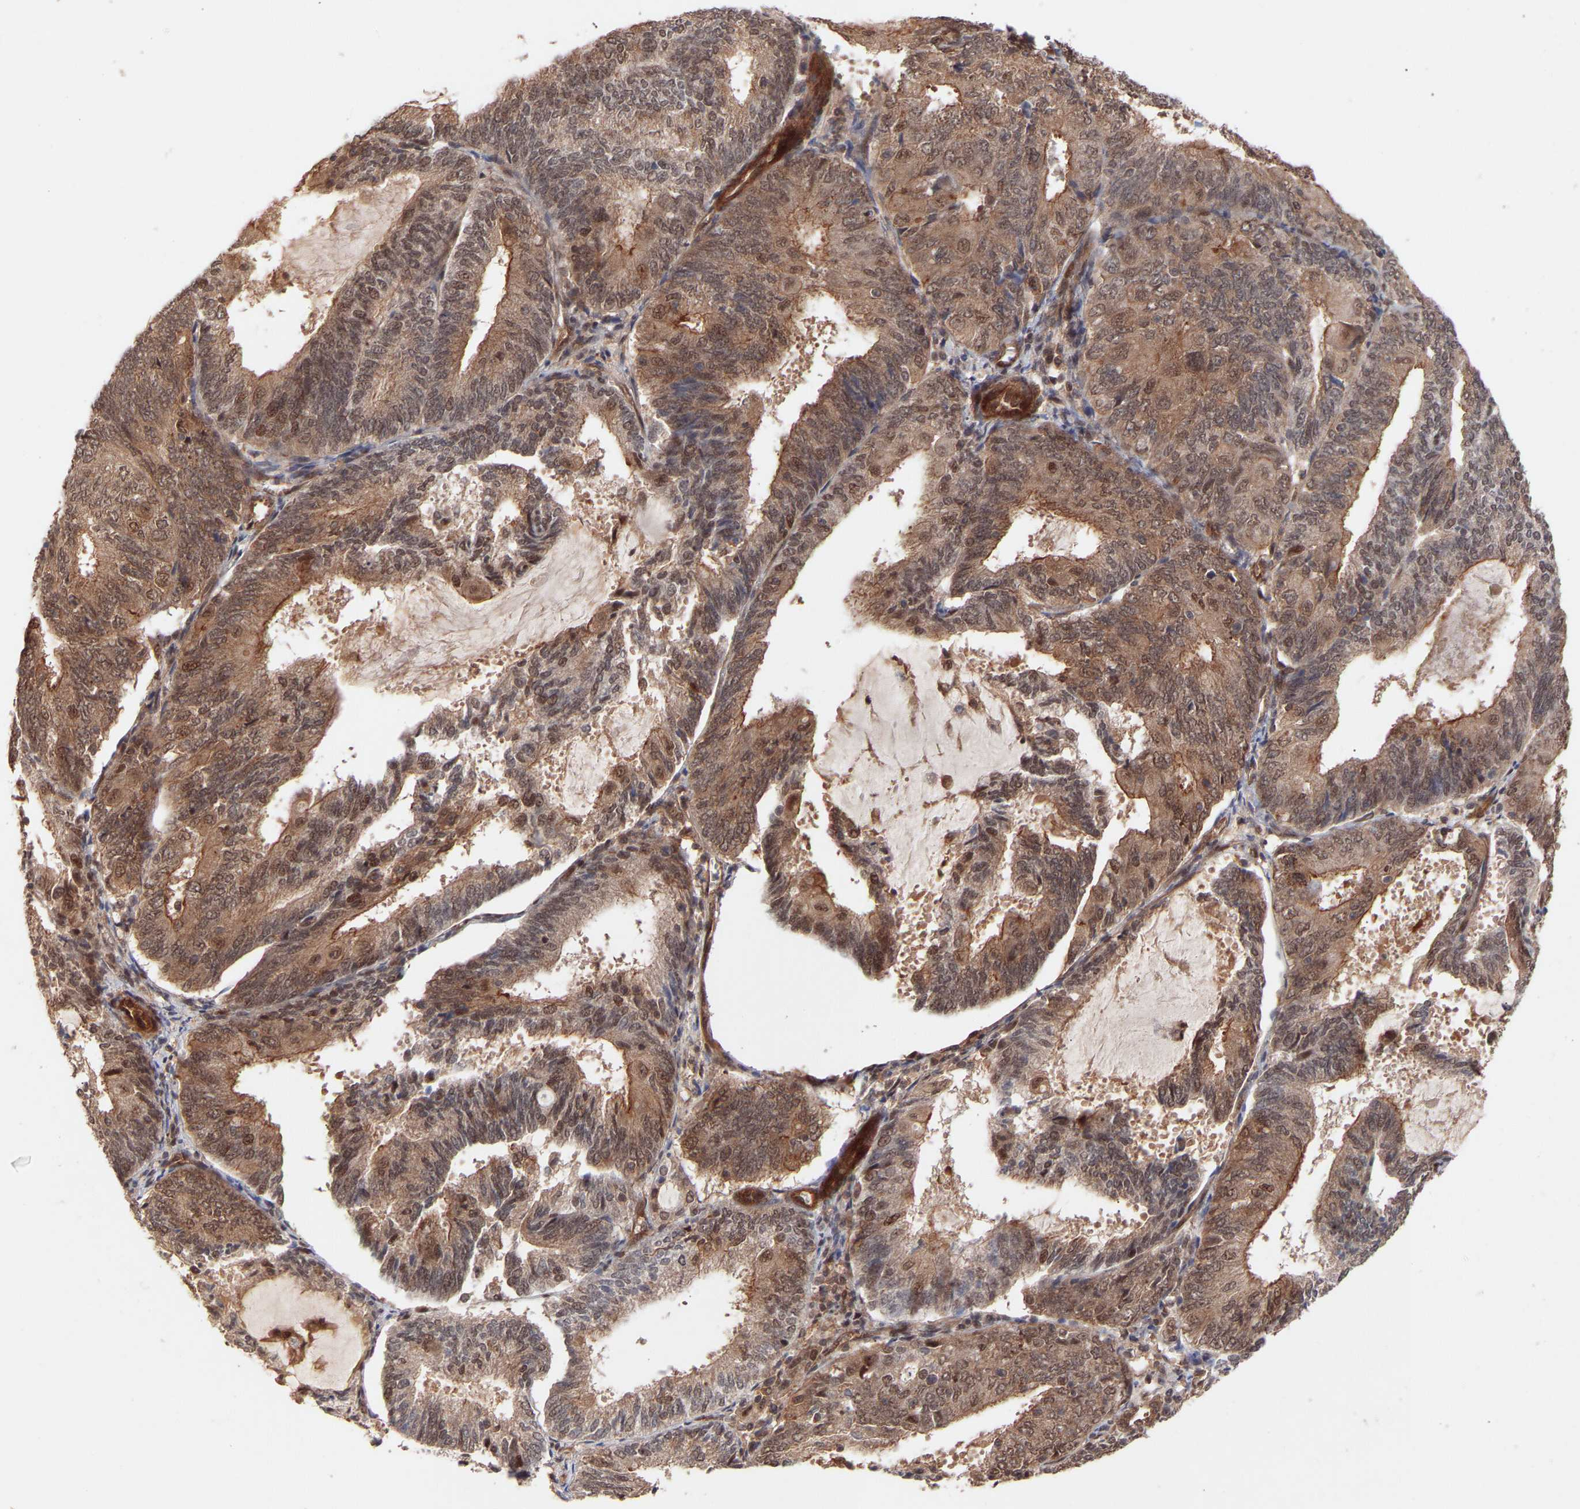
{"staining": {"intensity": "moderate", "quantity": ">75%", "location": "cytoplasmic/membranous,nuclear"}, "tissue": "endometrial cancer", "cell_type": "Tumor cells", "image_type": "cancer", "snomed": [{"axis": "morphology", "description": "Adenocarcinoma, NOS"}, {"axis": "topography", "description": "Endometrium"}], "caption": "Moderate cytoplasmic/membranous and nuclear positivity for a protein is appreciated in approximately >75% of tumor cells of endometrial cancer using immunohistochemistry (IHC).", "gene": "PDLIM5", "patient": {"sex": "female", "age": 81}}